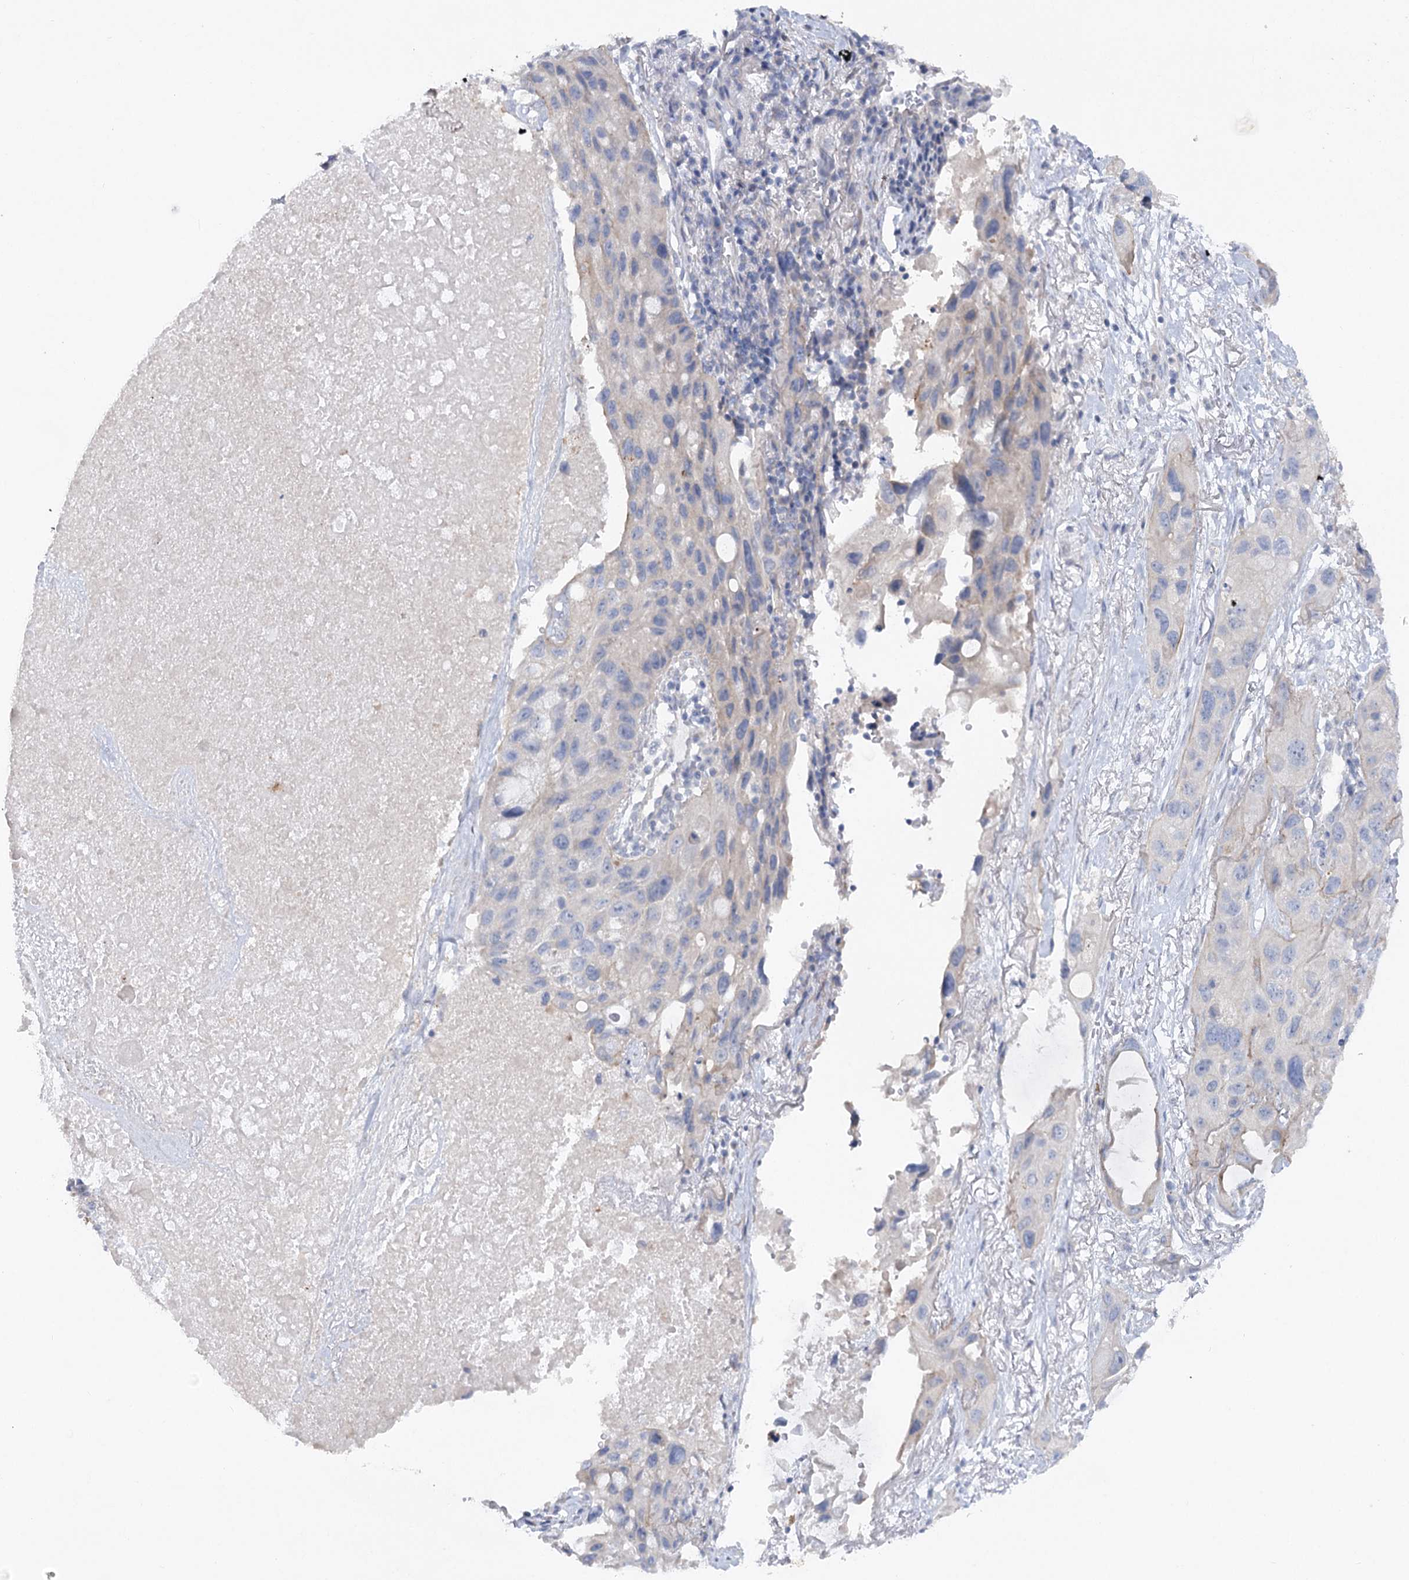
{"staining": {"intensity": "negative", "quantity": "none", "location": "none"}, "tissue": "lung cancer", "cell_type": "Tumor cells", "image_type": "cancer", "snomed": [{"axis": "morphology", "description": "Squamous cell carcinoma, NOS"}, {"axis": "topography", "description": "Lung"}], "caption": "Immunohistochemical staining of human squamous cell carcinoma (lung) reveals no significant expression in tumor cells.", "gene": "SCN11A", "patient": {"sex": "female", "age": 73}}